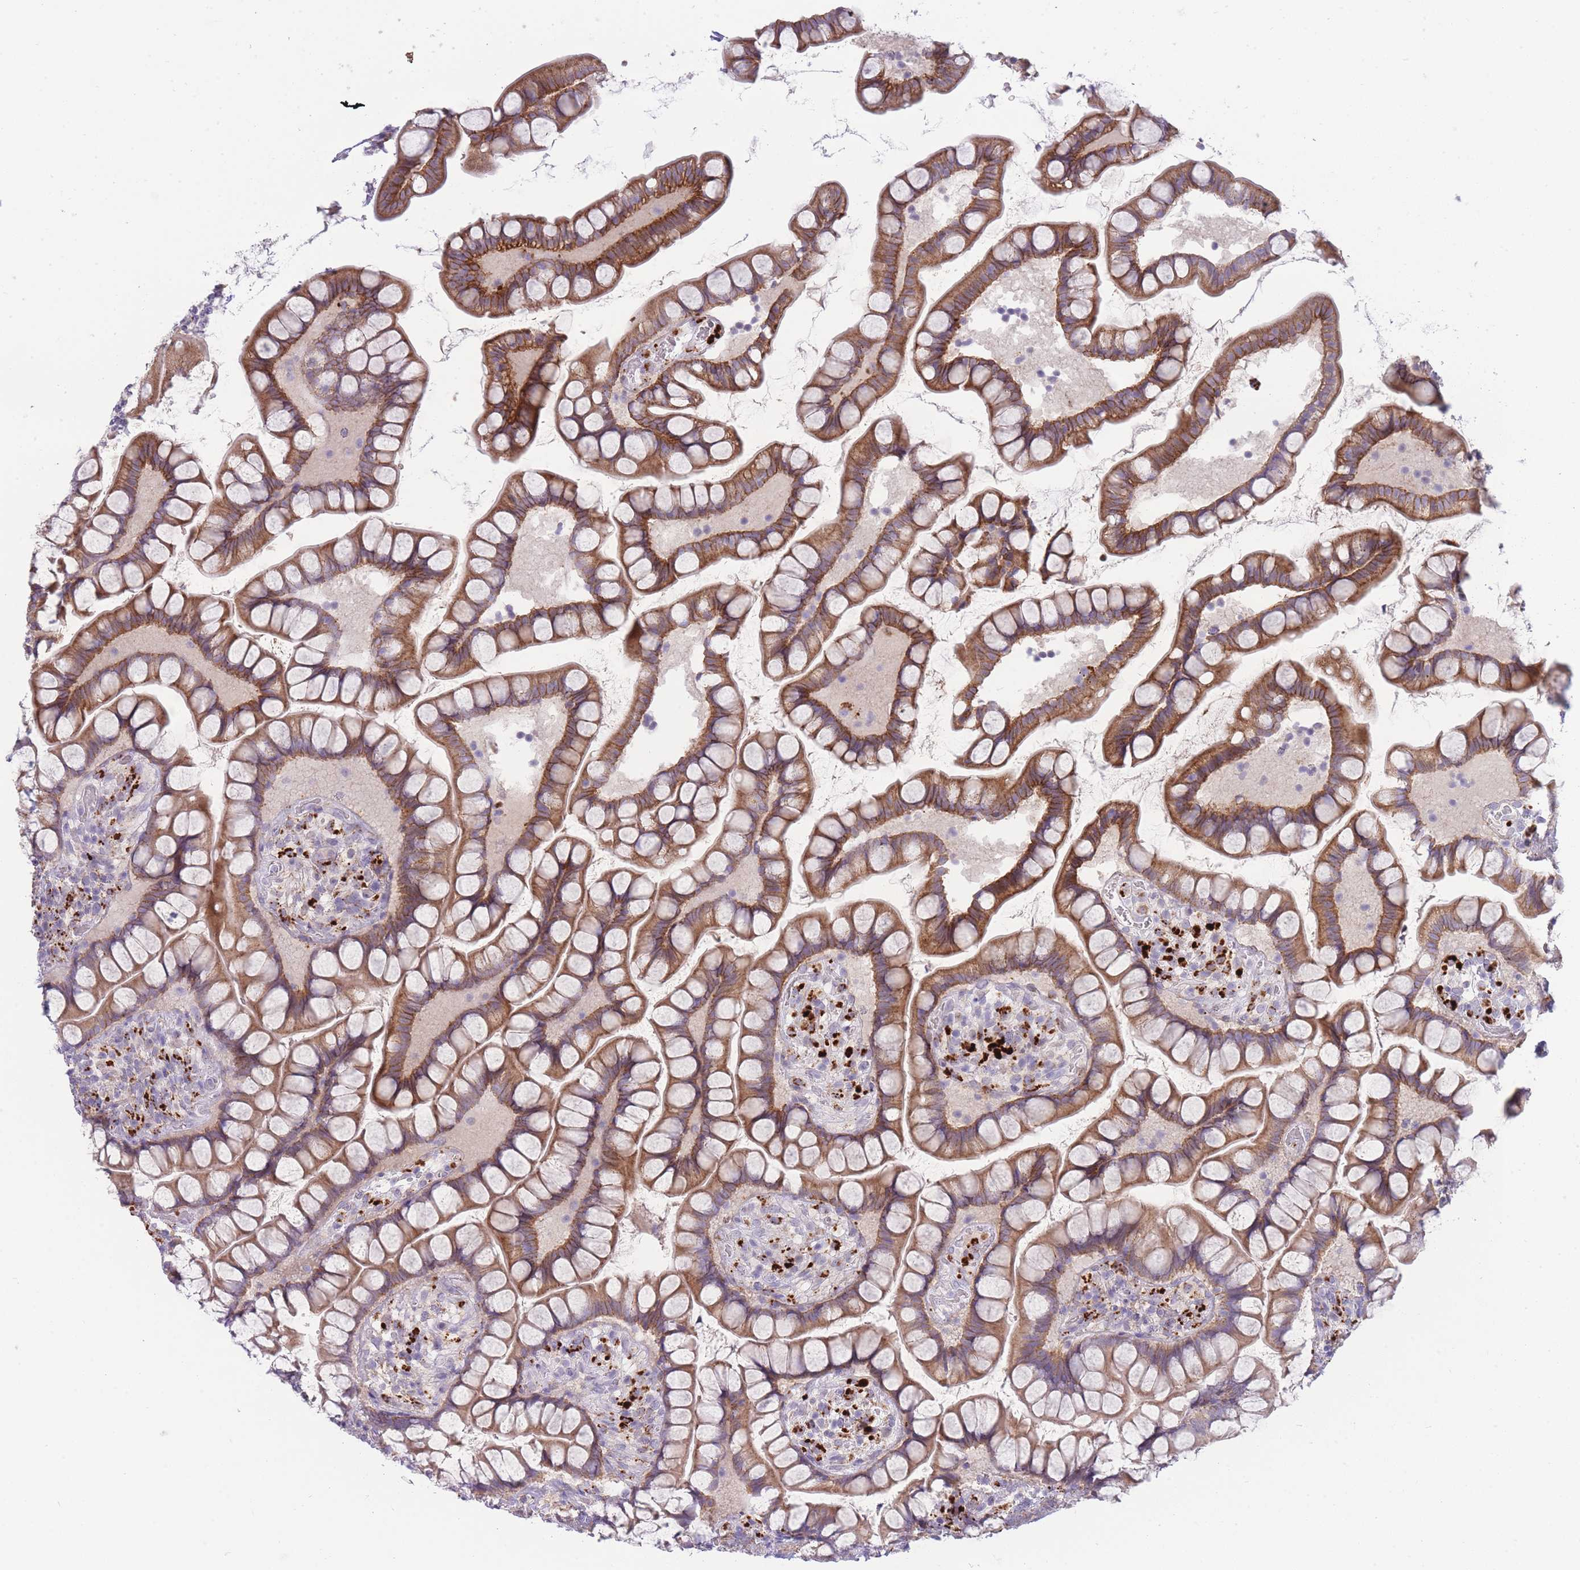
{"staining": {"intensity": "moderate", "quantity": ">75%", "location": "cytoplasmic/membranous"}, "tissue": "small intestine", "cell_type": "Glandular cells", "image_type": "normal", "snomed": [{"axis": "morphology", "description": "Normal tissue, NOS"}, {"axis": "topography", "description": "Small intestine"}], "caption": "This is a histology image of immunohistochemistry staining of benign small intestine, which shows moderate staining in the cytoplasmic/membranous of glandular cells.", "gene": "TRIM61", "patient": {"sex": "male", "age": 70}}